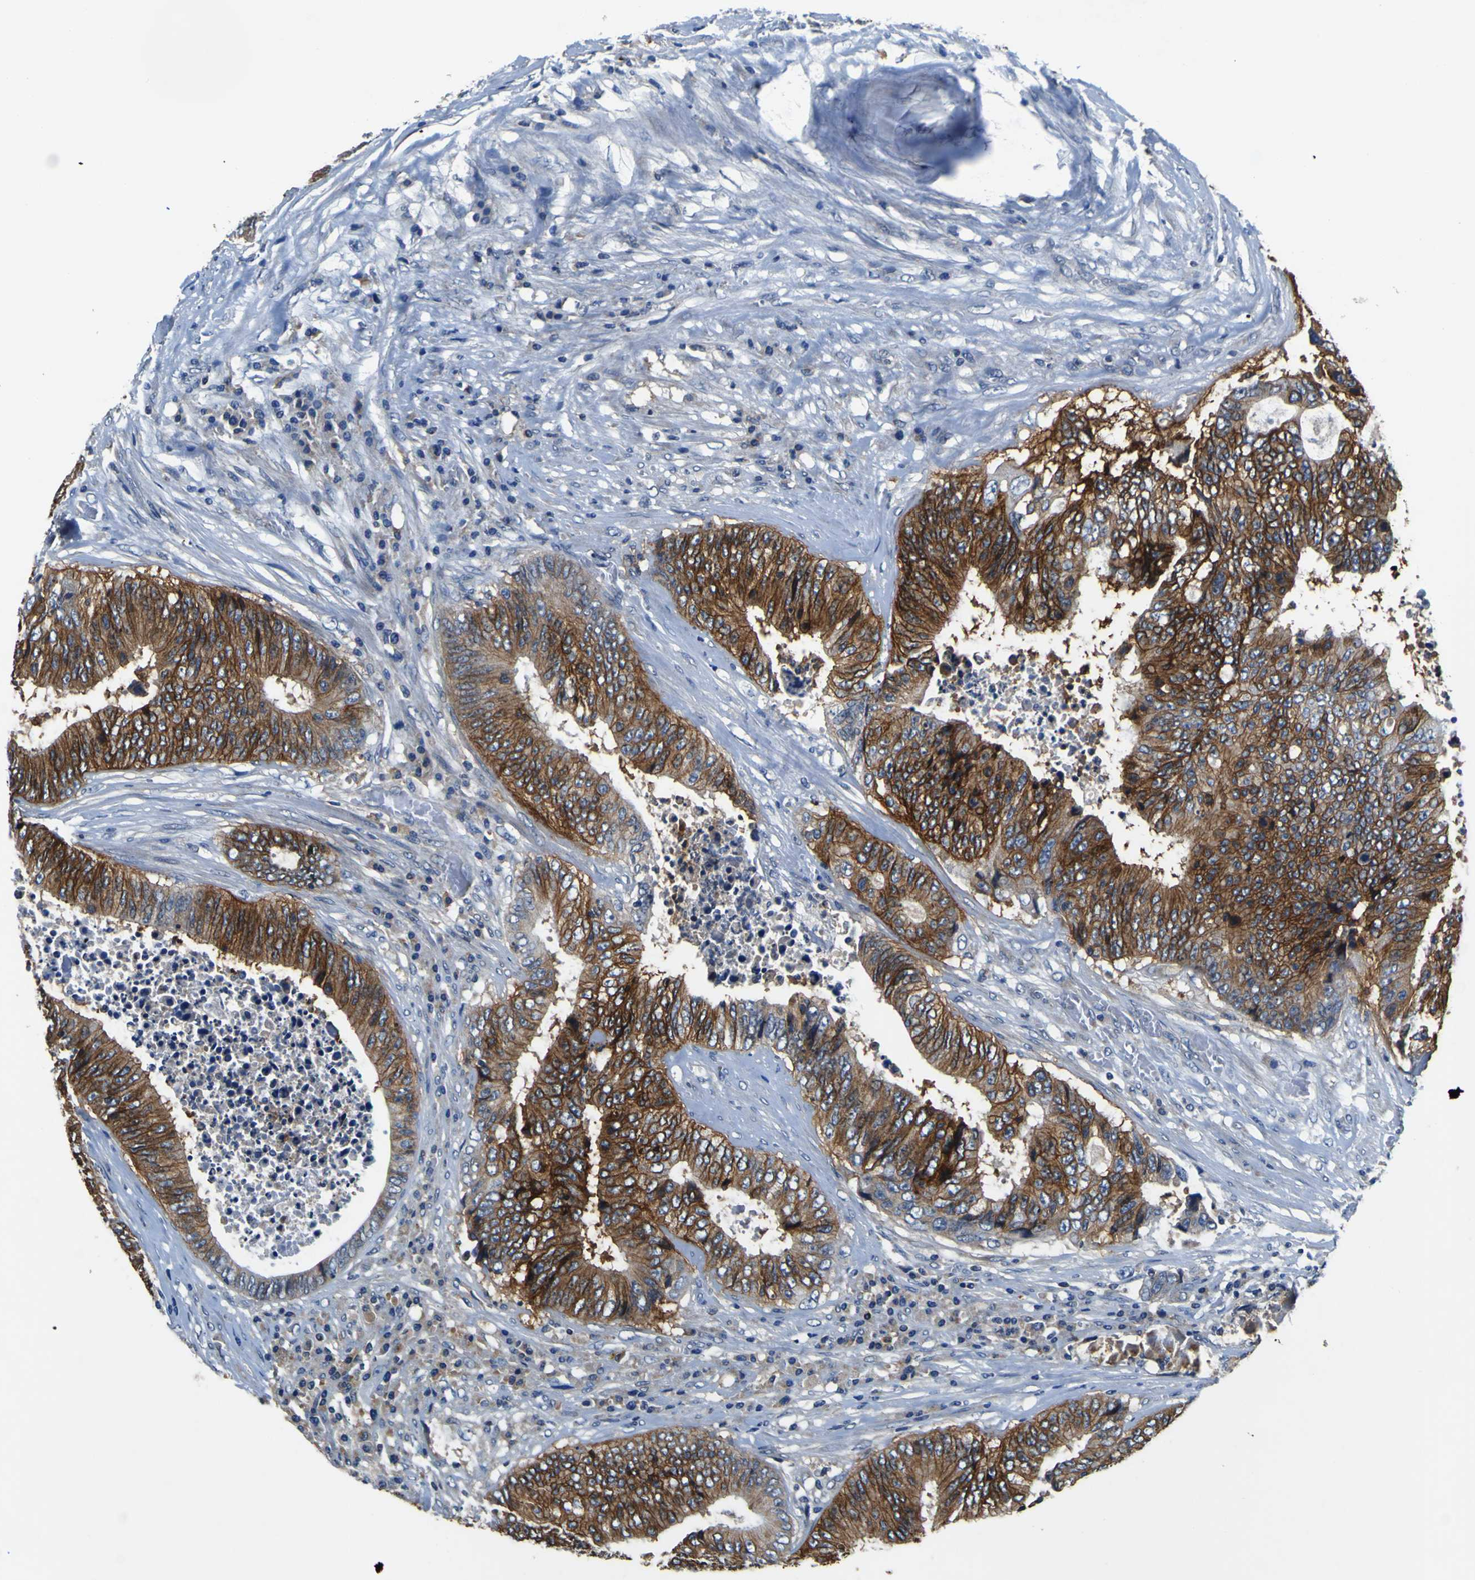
{"staining": {"intensity": "strong", "quantity": "25%-75%", "location": "cytoplasmic/membranous"}, "tissue": "colorectal cancer", "cell_type": "Tumor cells", "image_type": "cancer", "snomed": [{"axis": "morphology", "description": "Adenocarcinoma, NOS"}, {"axis": "topography", "description": "Rectum"}], "caption": "The immunohistochemical stain highlights strong cytoplasmic/membranous staining in tumor cells of colorectal cancer (adenocarcinoma) tissue. Immunohistochemistry stains the protein in brown and the nuclei are stained blue.", "gene": "EPHB4", "patient": {"sex": "male", "age": 72}}